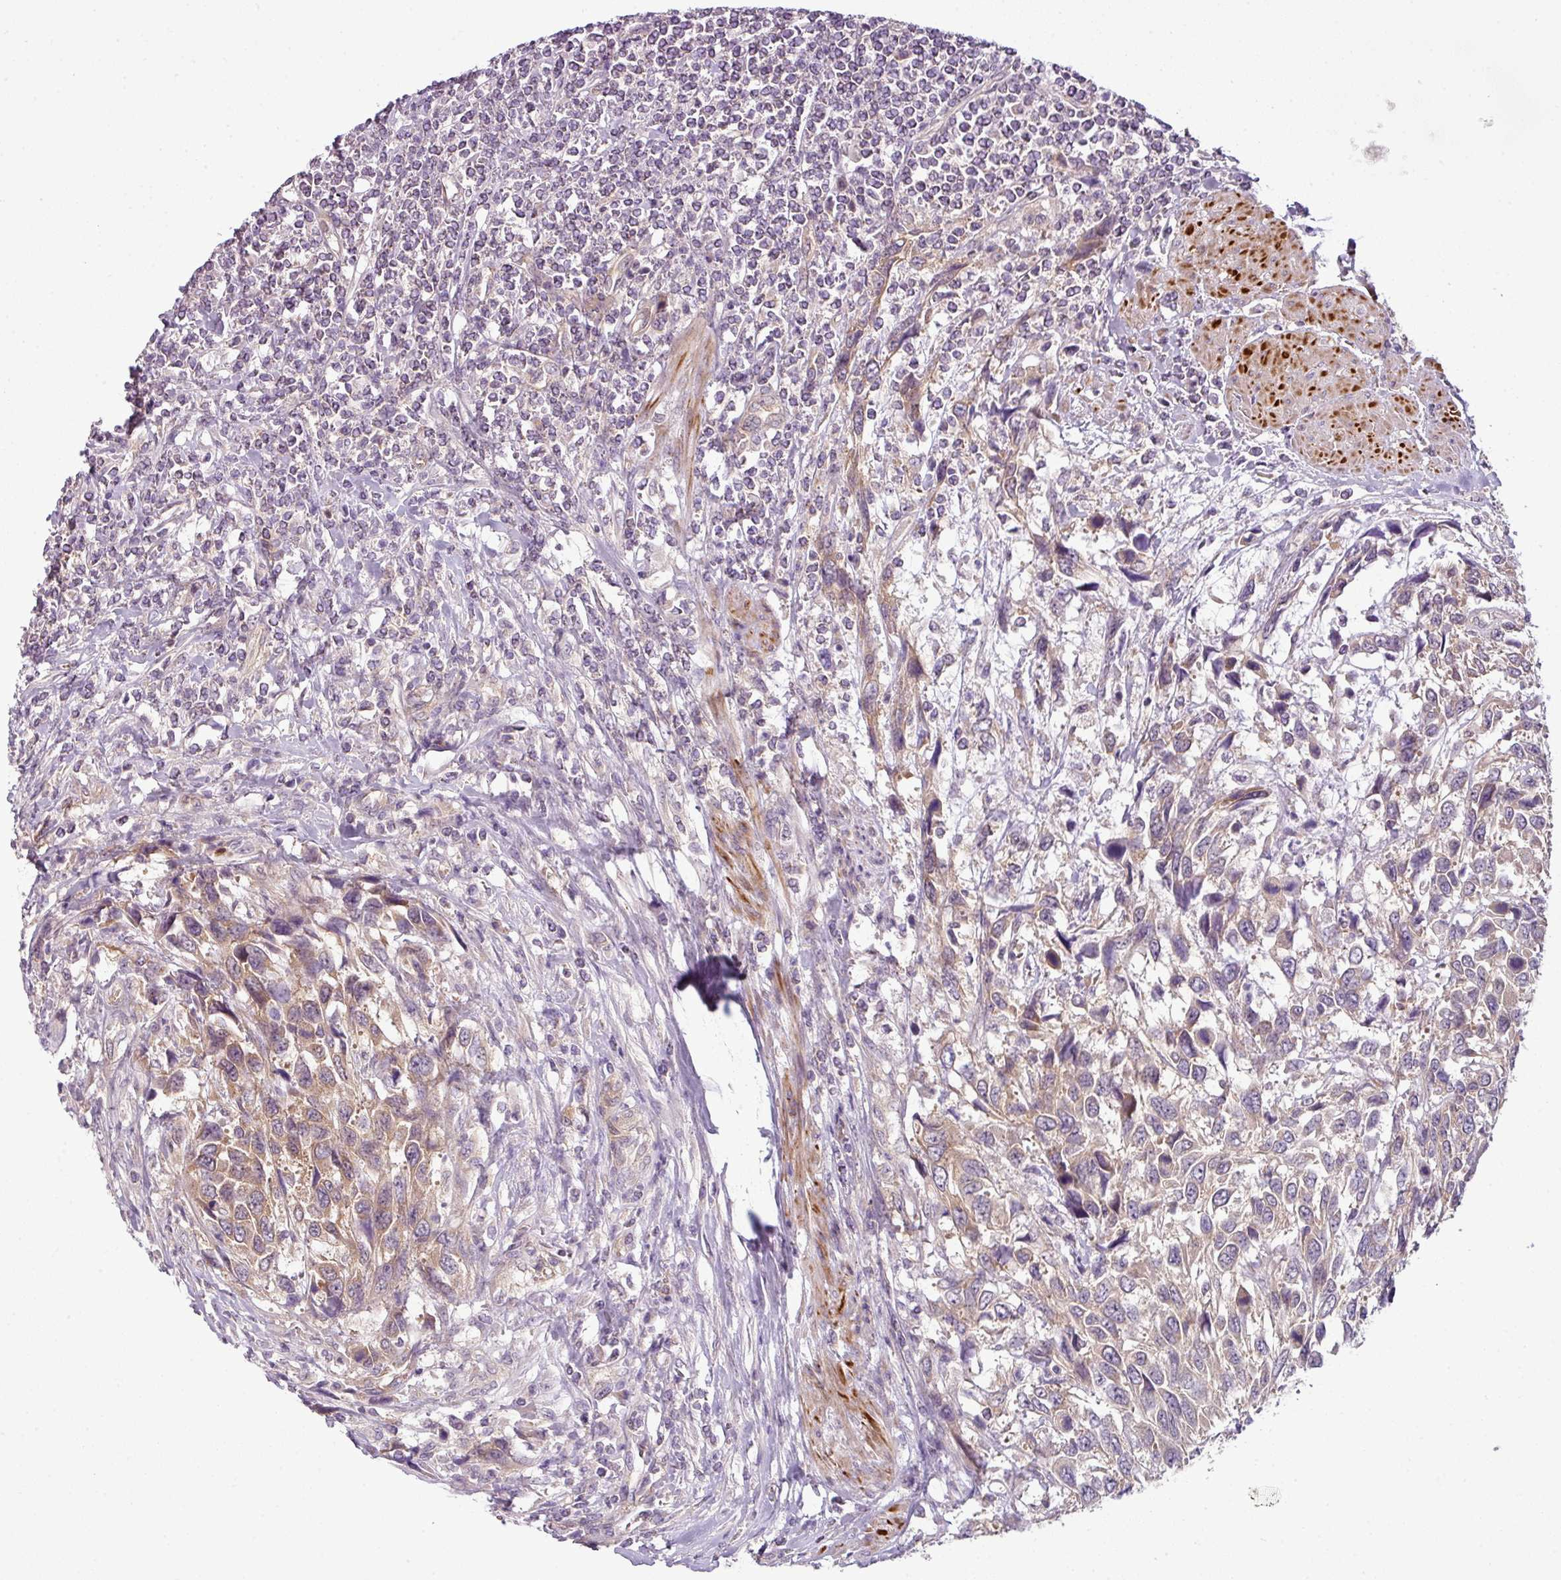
{"staining": {"intensity": "weak", "quantity": "25%-75%", "location": "cytoplasmic/membranous"}, "tissue": "urothelial cancer", "cell_type": "Tumor cells", "image_type": "cancer", "snomed": [{"axis": "morphology", "description": "Urothelial carcinoma, High grade"}, {"axis": "topography", "description": "Urinary bladder"}], "caption": "Immunohistochemical staining of urothelial cancer shows weak cytoplasmic/membranous protein positivity in about 25%-75% of tumor cells. Using DAB (3,3'-diaminobenzidine) (brown) and hematoxylin (blue) stains, captured at high magnification using brightfield microscopy.", "gene": "DERPC", "patient": {"sex": "female", "age": 70}}